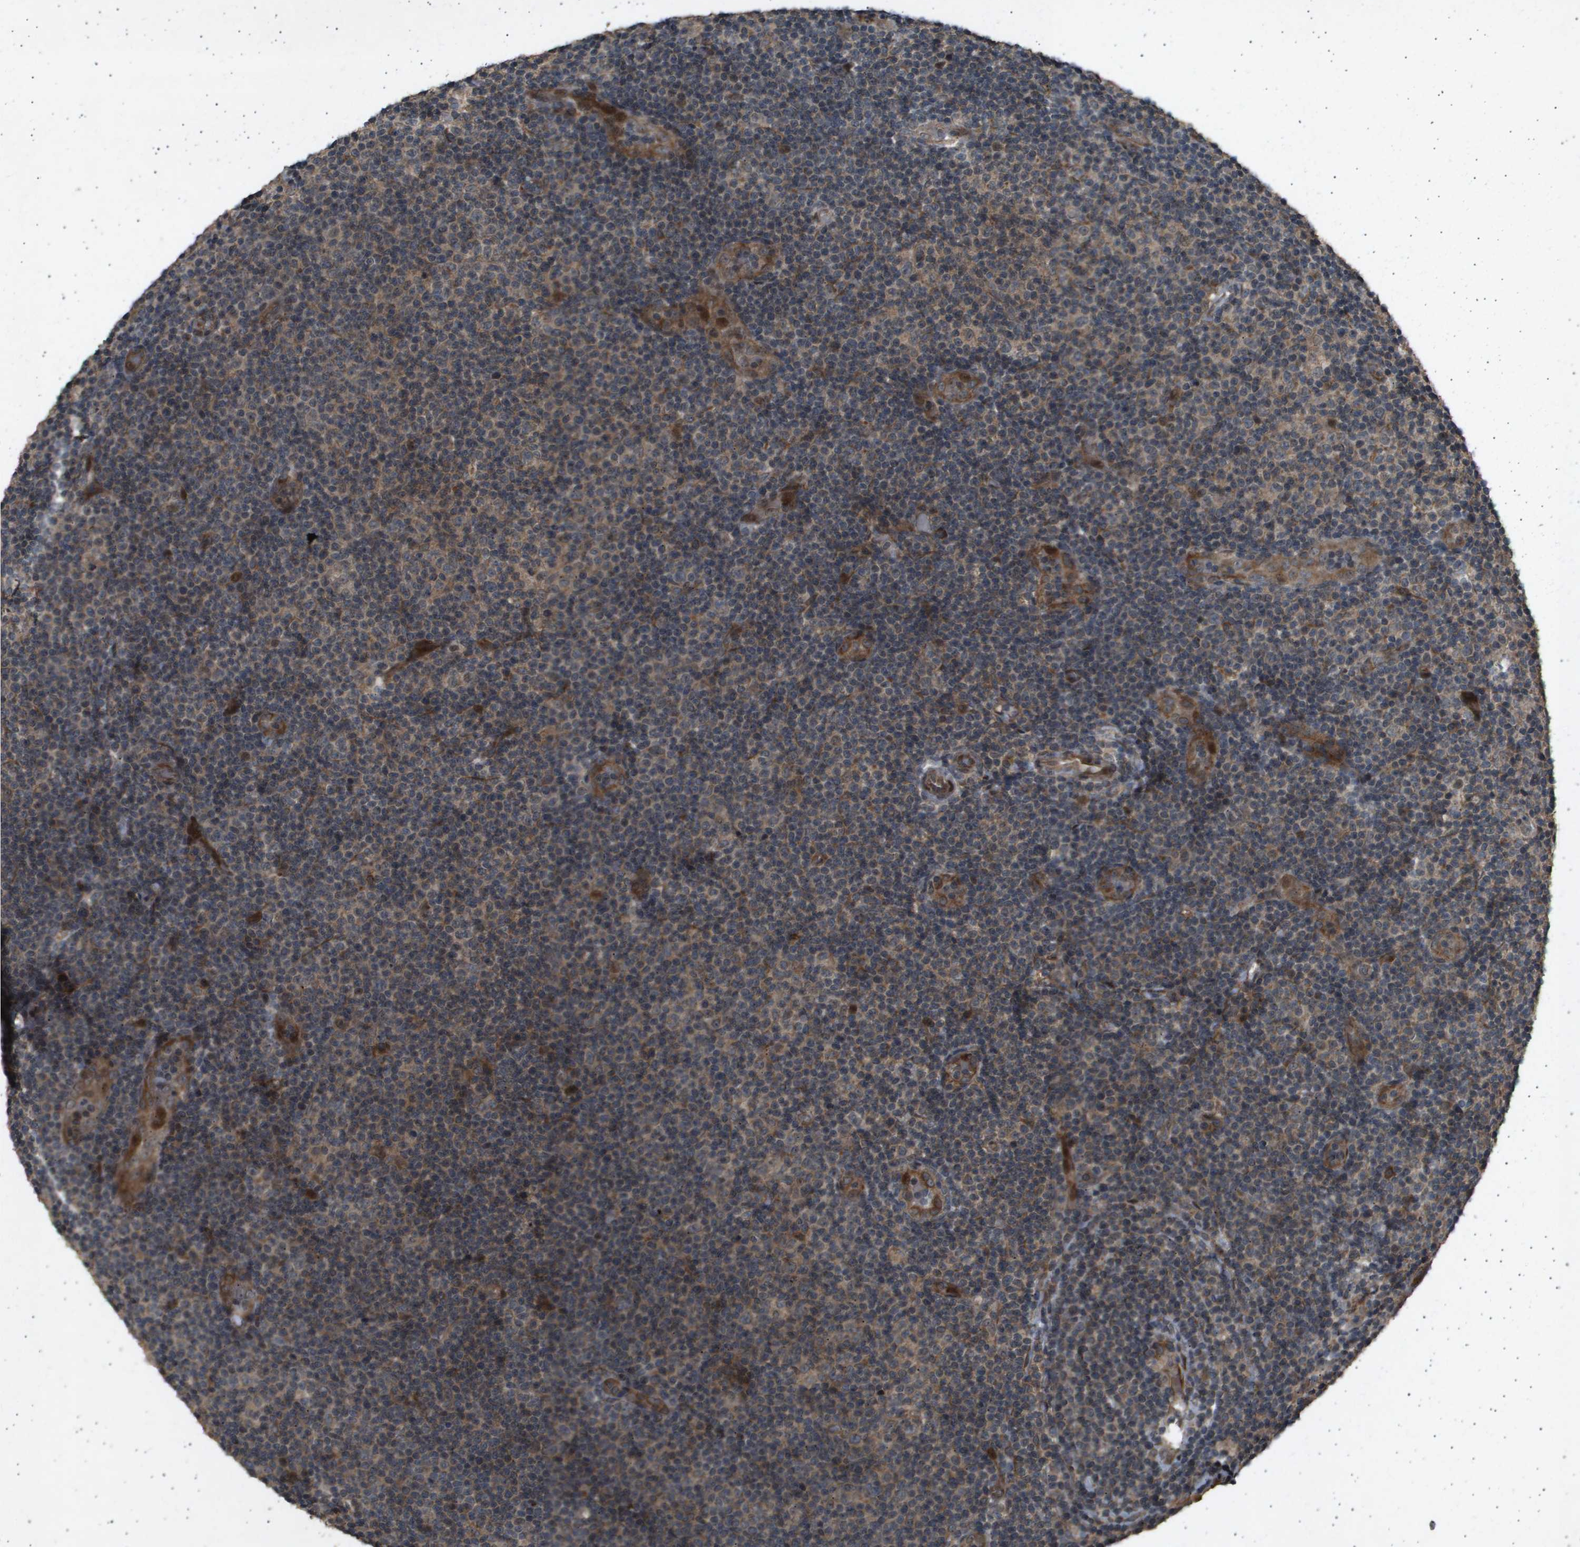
{"staining": {"intensity": "weak", "quantity": ">75%", "location": "cytoplasmic/membranous"}, "tissue": "lymphoma", "cell_type": "Tumor cells", "image_type": "cancer", "snomed": [{"axis": "morphology", "description": "Malignant lymphoma, non-Hodgkin's type, Low grade"}, {"axis": "topography", "description": "Lymph node"}], "caption": "Immunohistochemistry micrograph of human lymphoma stained for a protein (brown), which demonstrates low levels of weak cytoplasmic/membranous staining in approximately >75% of tumor cells.", "gene": "TNRC6A", "patient": {"sex": "male", "age": 83}}